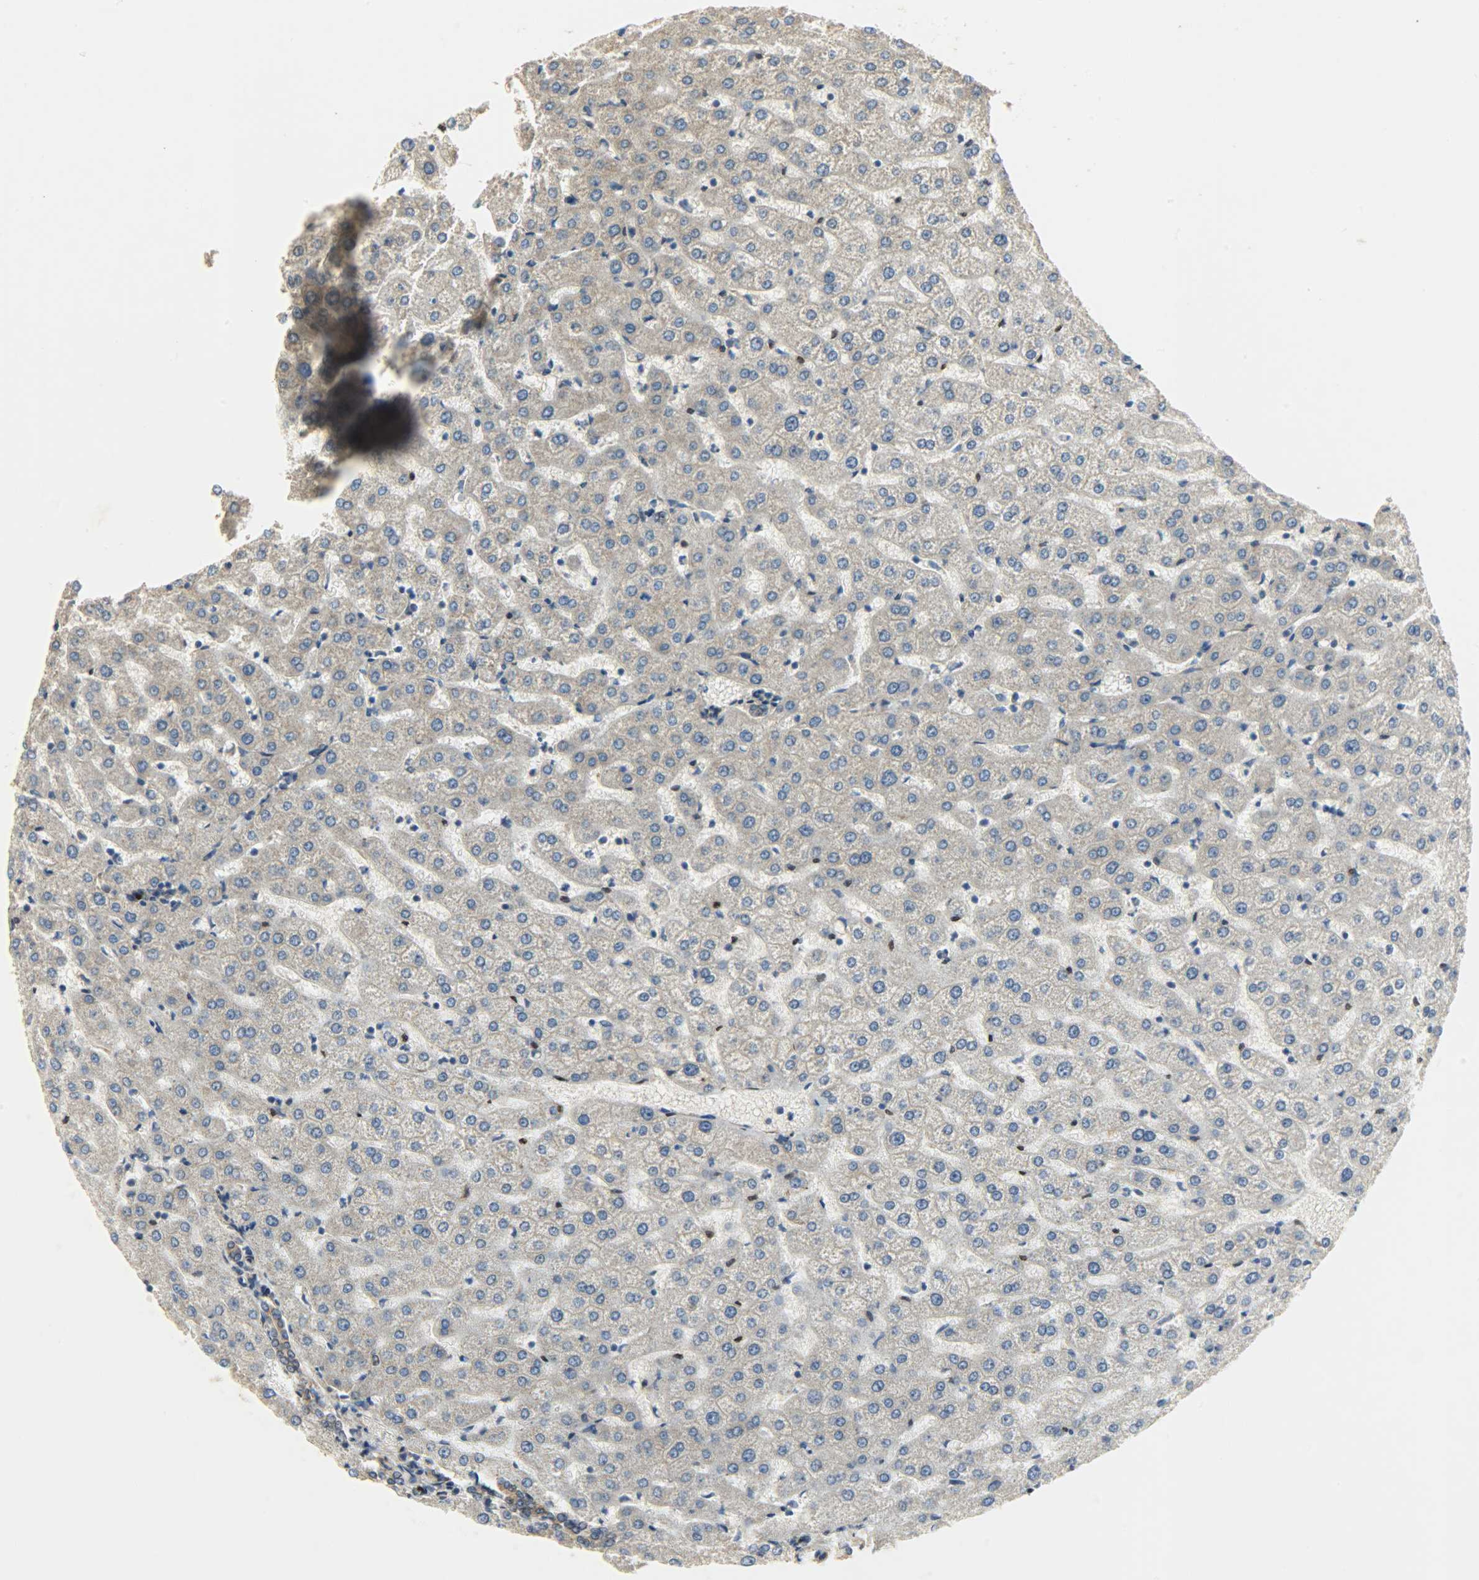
{"staining": {"intensity": "moderate", "quantity": ">75%", "location": "cytoplasmic/membranous"}, "tissue": "liver", "cell_type": "Cholangiocytes", "image_type": "normal", "snomed": [{"axis": "morphology", "description": "Normal tissue, NOS"}, {"axis": "morphology", "description": "Fibrosis, NOS"}, {"axis": "topography", "description": "Liver"}], "caption": "Unremarkable liver reveals moderate cytoplasmic/membranous positivity in approximately >75% of cholangiocytes, visualized by immunohistochemistry. The staining was performed using DAB (3,3'-diaminobenzidine), with brown indicating positive protein expression. Nuclei are stained blue with hematoxylin.", "gene": "C1orf198", "patient": {"sex": "female", "age": 29}}